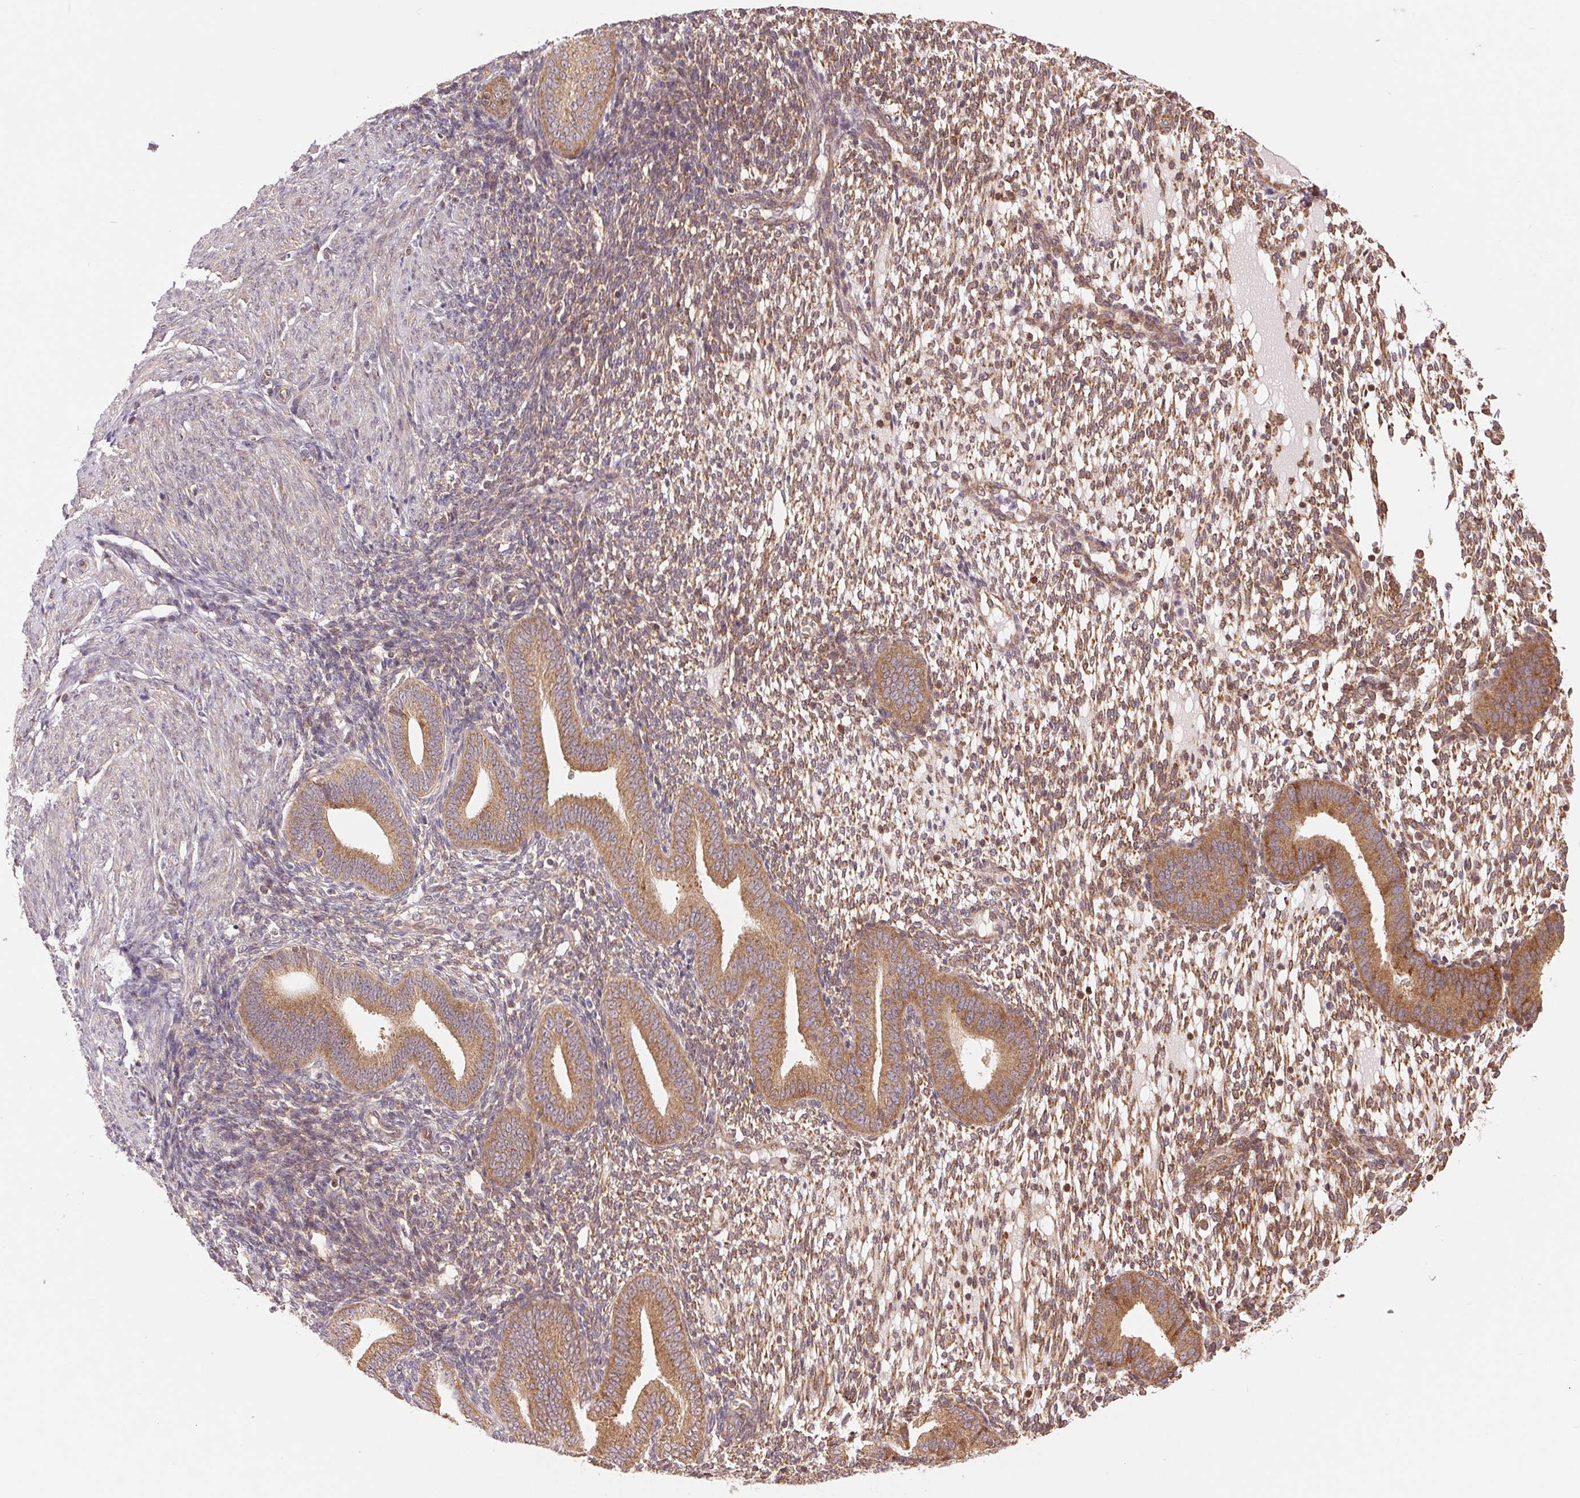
{"staining": {"intensity": "moderate", "quantity": "25%-75%", "location": "cytoplasmic/membranous,nuclear"}, "tissue": "endometrium", "cell_type": "Cells in endometrial stroma", "image_type": "normal", "snomed": [{"axis": "morphology", "description": "Normal tissue, NOS"}, {"axis": "topography", "description": "Endometrium"}], "caption": "This is a photomicrograph of IHC staining of normal endometrium, which shows moderate expression in the cytoplasmic/membranous,nuclear of cells in endometrial stroma.", "gene": "BTF3L4", "patient": {"sex": "female", "age": 40}}